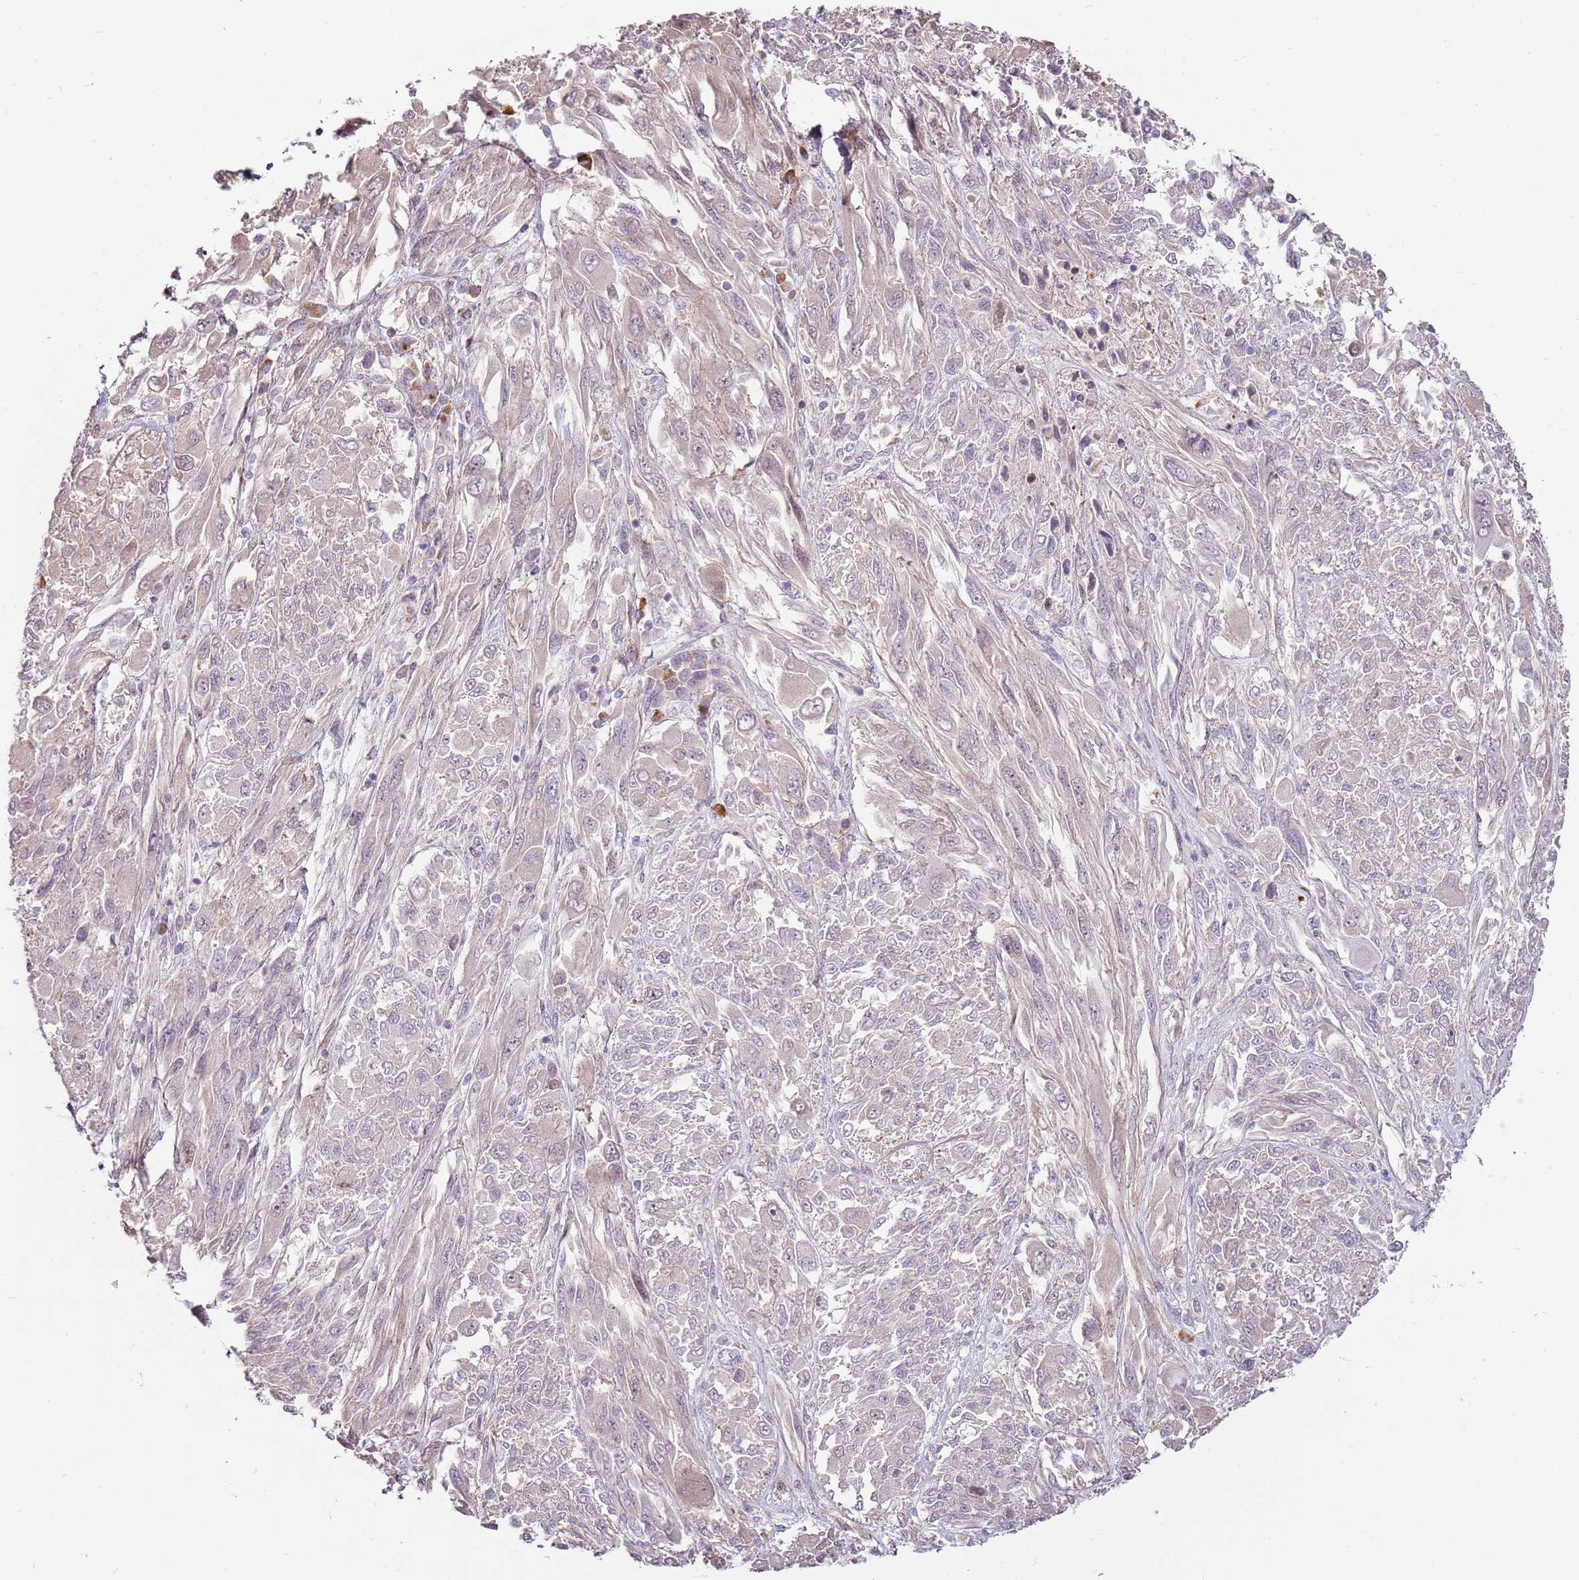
{"staining": {"intensity": "negative", "quantity": "none", "location": "none"}, "tissue": "melanoma", "cell_type": "Tumor cells", "image_type": "cancer", "snomed": [{"axis": "morphology", "description": "Malignant melanoma, NOS"}, {"axis": "topography", "description": "Skin"}], "caption": "Tumor cells show no significant protein staining in malignant melanoma.", "gene": "MCUB", "patient": {"sex": "female", "age": 91}}